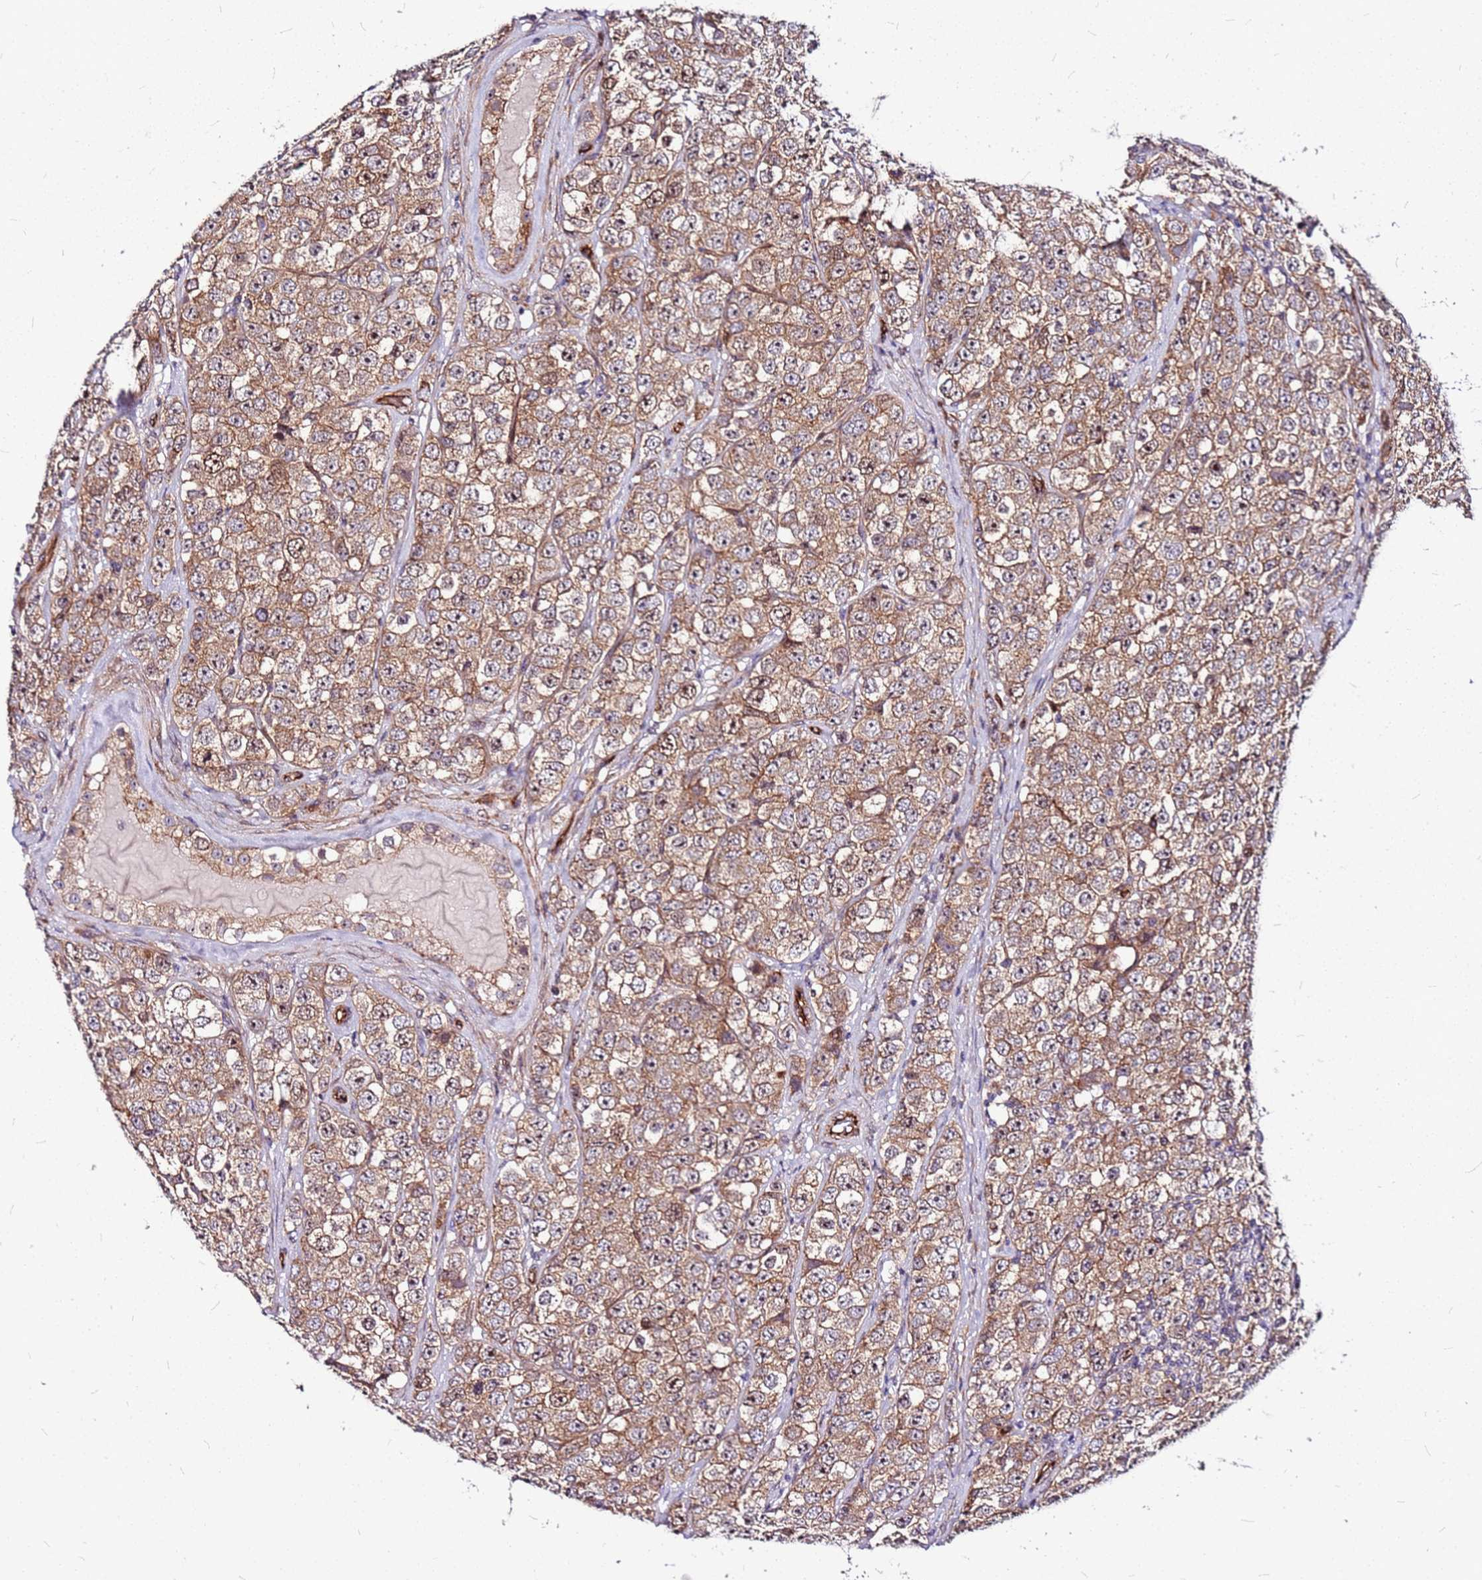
{"staining": {"intensity": "moderate", "quantity": ">75%", "location": "cytoplasmic/membranous"}, "tissue": "testis cancer", "cell_type": "Tumor cells", "image_type": "cancer", "snomed": [{"axis": "morphology", "description": "Seminoma, NOS"}, {"axis": "topography", "description": "Testis"}], "caption": "Moderate cytoplasmic/membranous protein staining is seen in approximately >75% of tumor cells in testis cancer.", "gene": "TOPAZ1", "patient": {"sex": "male", "age": 28}}